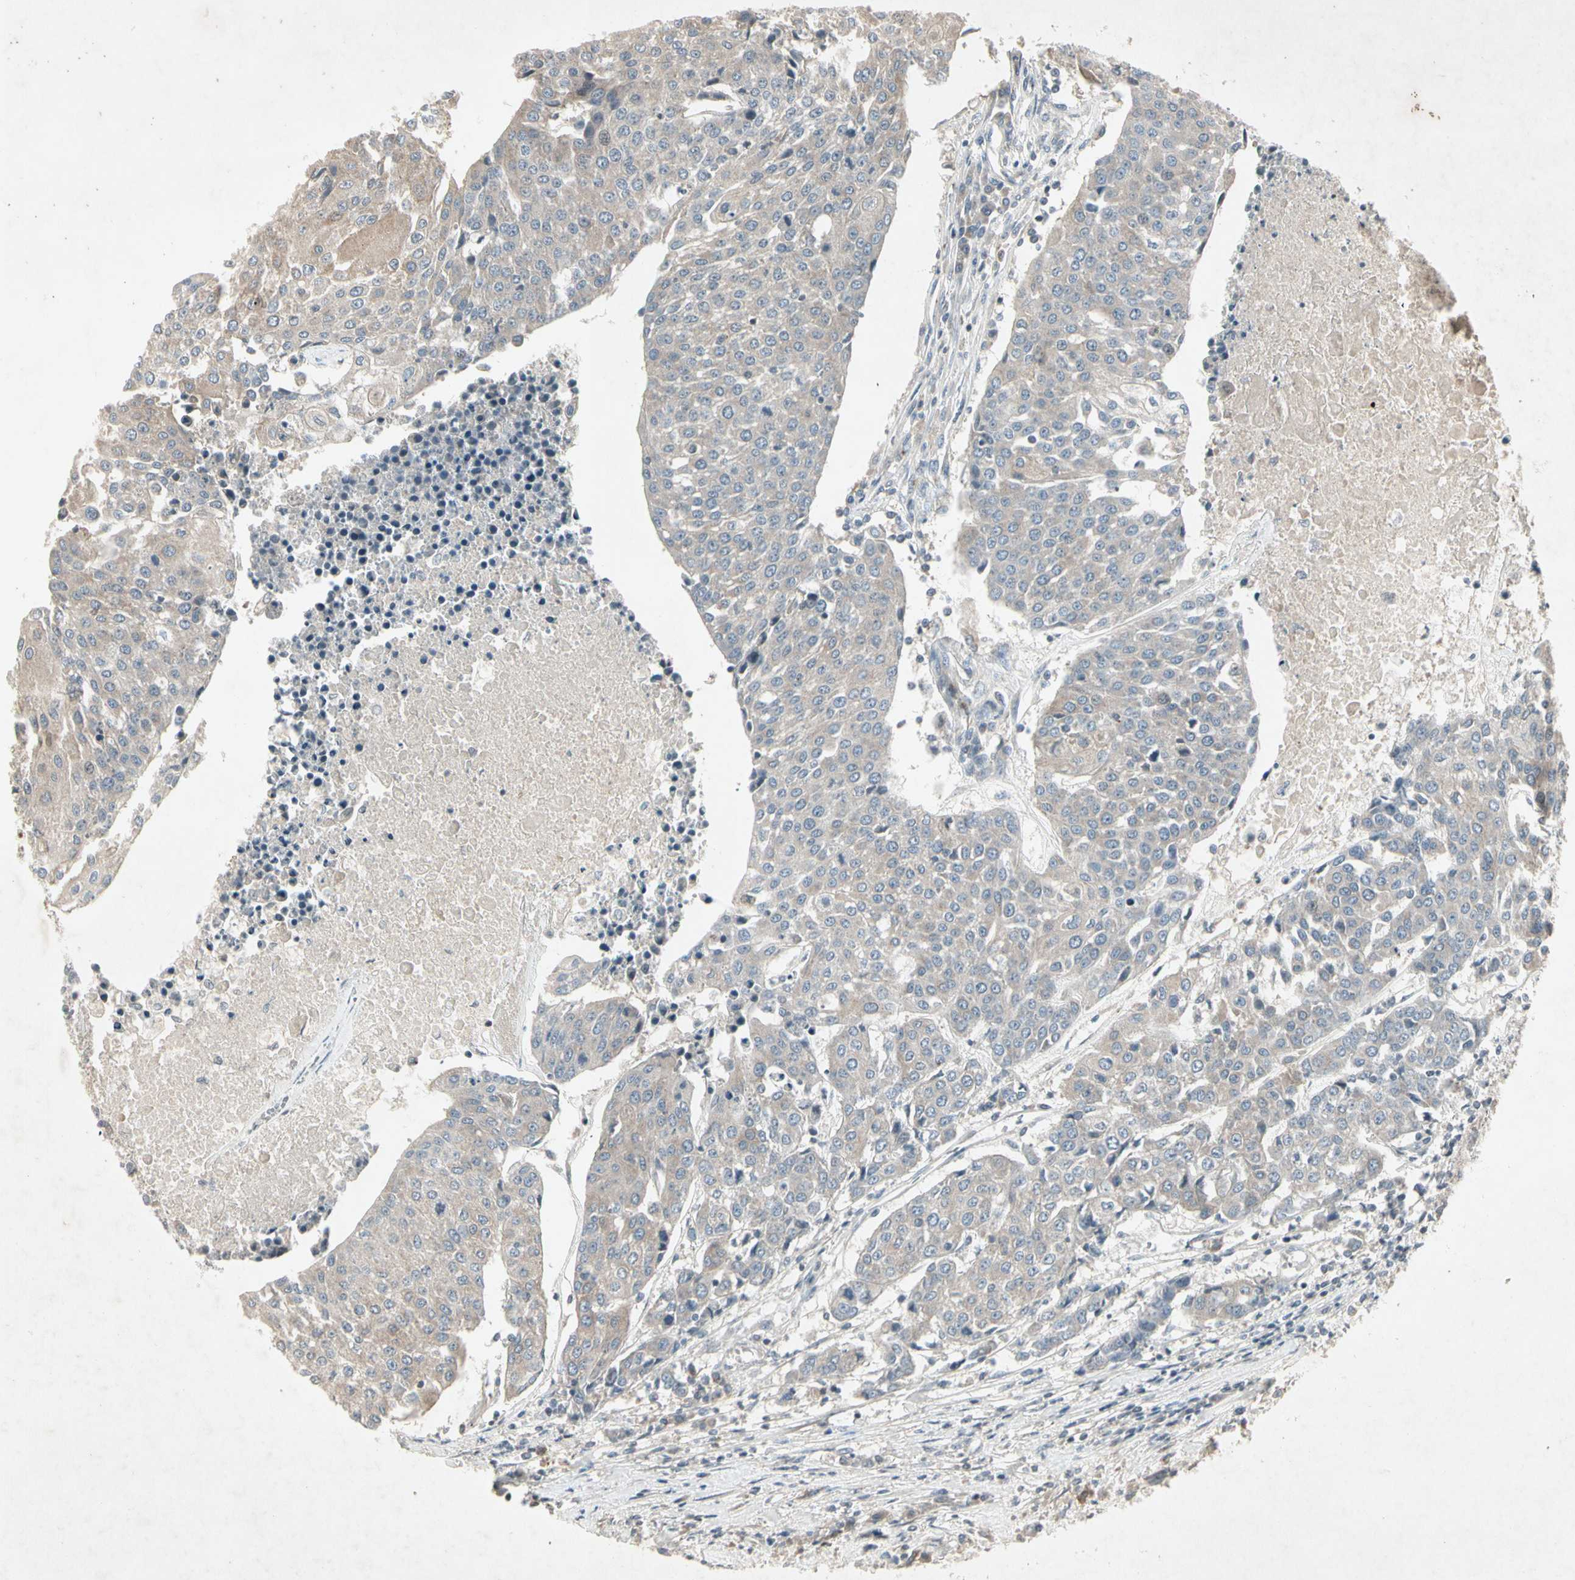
{"staining": {"intensity": "weak", "quantity": ">75%", "location": "cytoplasmic/membranous"}, "tissue": "urothelial cancer", "cell_type": "Tumor cells", "image_type": "cancer", "snomed": [{"axis": "morphology", "description": "Urothelial carcinoma, High grade"}, {"axis": "topography", "description": "Urinary bladder"}], "caption": "Protein expression analysis of human urothelial carcinoma (high-grade) reveals weak cytoplasmic/membranous expression in approximately >75% of tumor cells.", "gene": "TEK", "patient": {"sex": "female", "age": 85}}